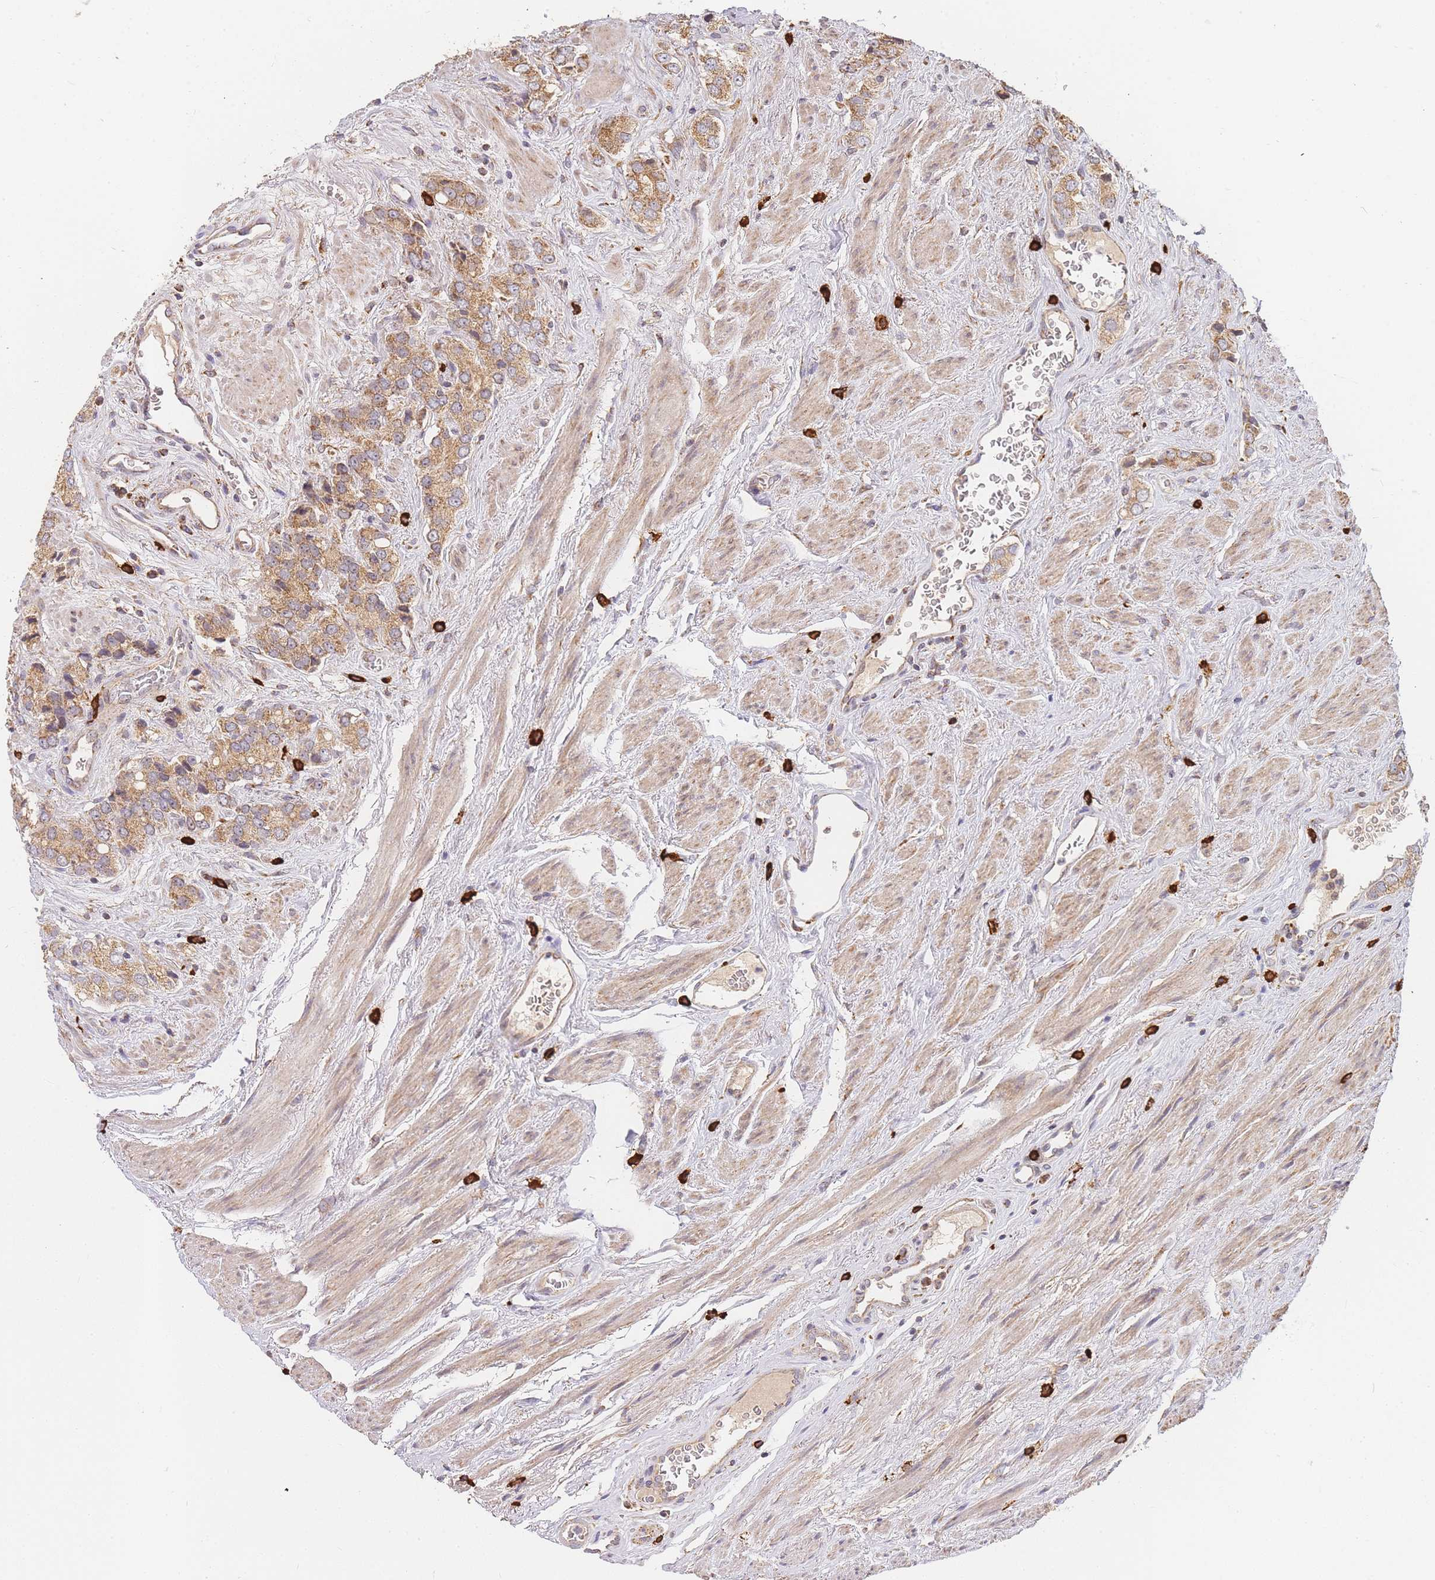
{"staining": {"intensity": "moderate", "quantity": ">75%", "location": "cytoplasmic/membranous"}, "tissue": "prostate cancer", "cell_type": "Tumor cells", "image_type": "cancer", "snomed": [{"axis": "morphology", "description": "Adenocarcinoma, High grade"}, {"axis": "topography", "description": "Prostate and seminal vesicle, NOS"}], "caption": "Human prostate high-grade adenocarcinoma stained with a brown dye displays moderate cytoplasmic/membranous positive staining in approximately >75% of tumor cells.", "gene": "ADCY9", "patient": {"sex": "male", "age": 64}}